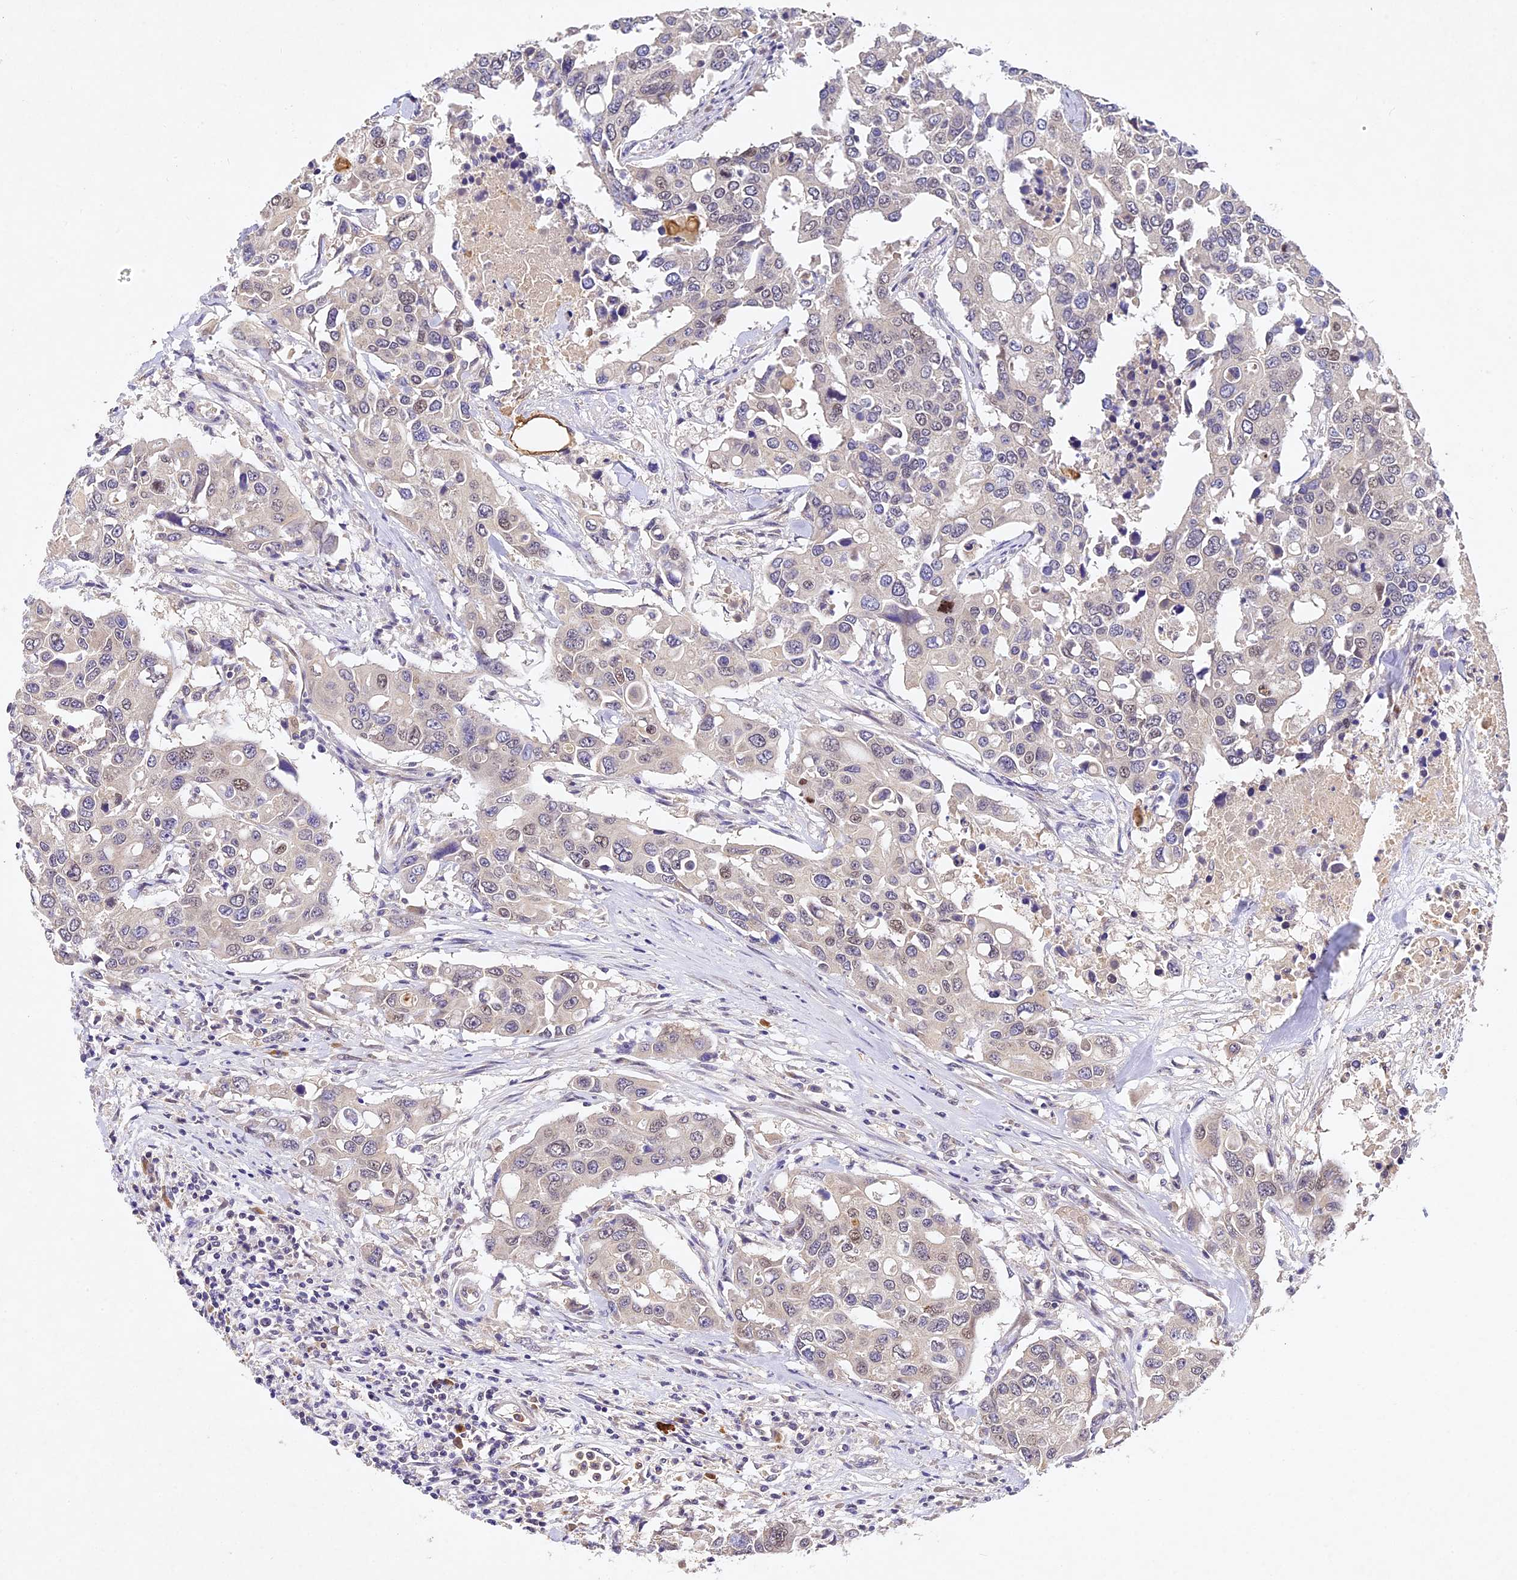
{"staining": {"intensity": "weak", "quantity": "<25%", "location": "nuclear"}, "tissue": "colorectal cancer", "cell_type": "Tumor cells", "image_type": "cancer", "snomed": [{"axis": "morphology", "description": "Adenocarcinoma, NOS"}, {"axis": "topography", "description": "Colon"}], "caption": "Human colorectal adenocarcinoma stained for a protein using IHC shows no expression in tumor cells.", "gene": "TMEM39B", "patient": {"sex": "male", "age": 77}}